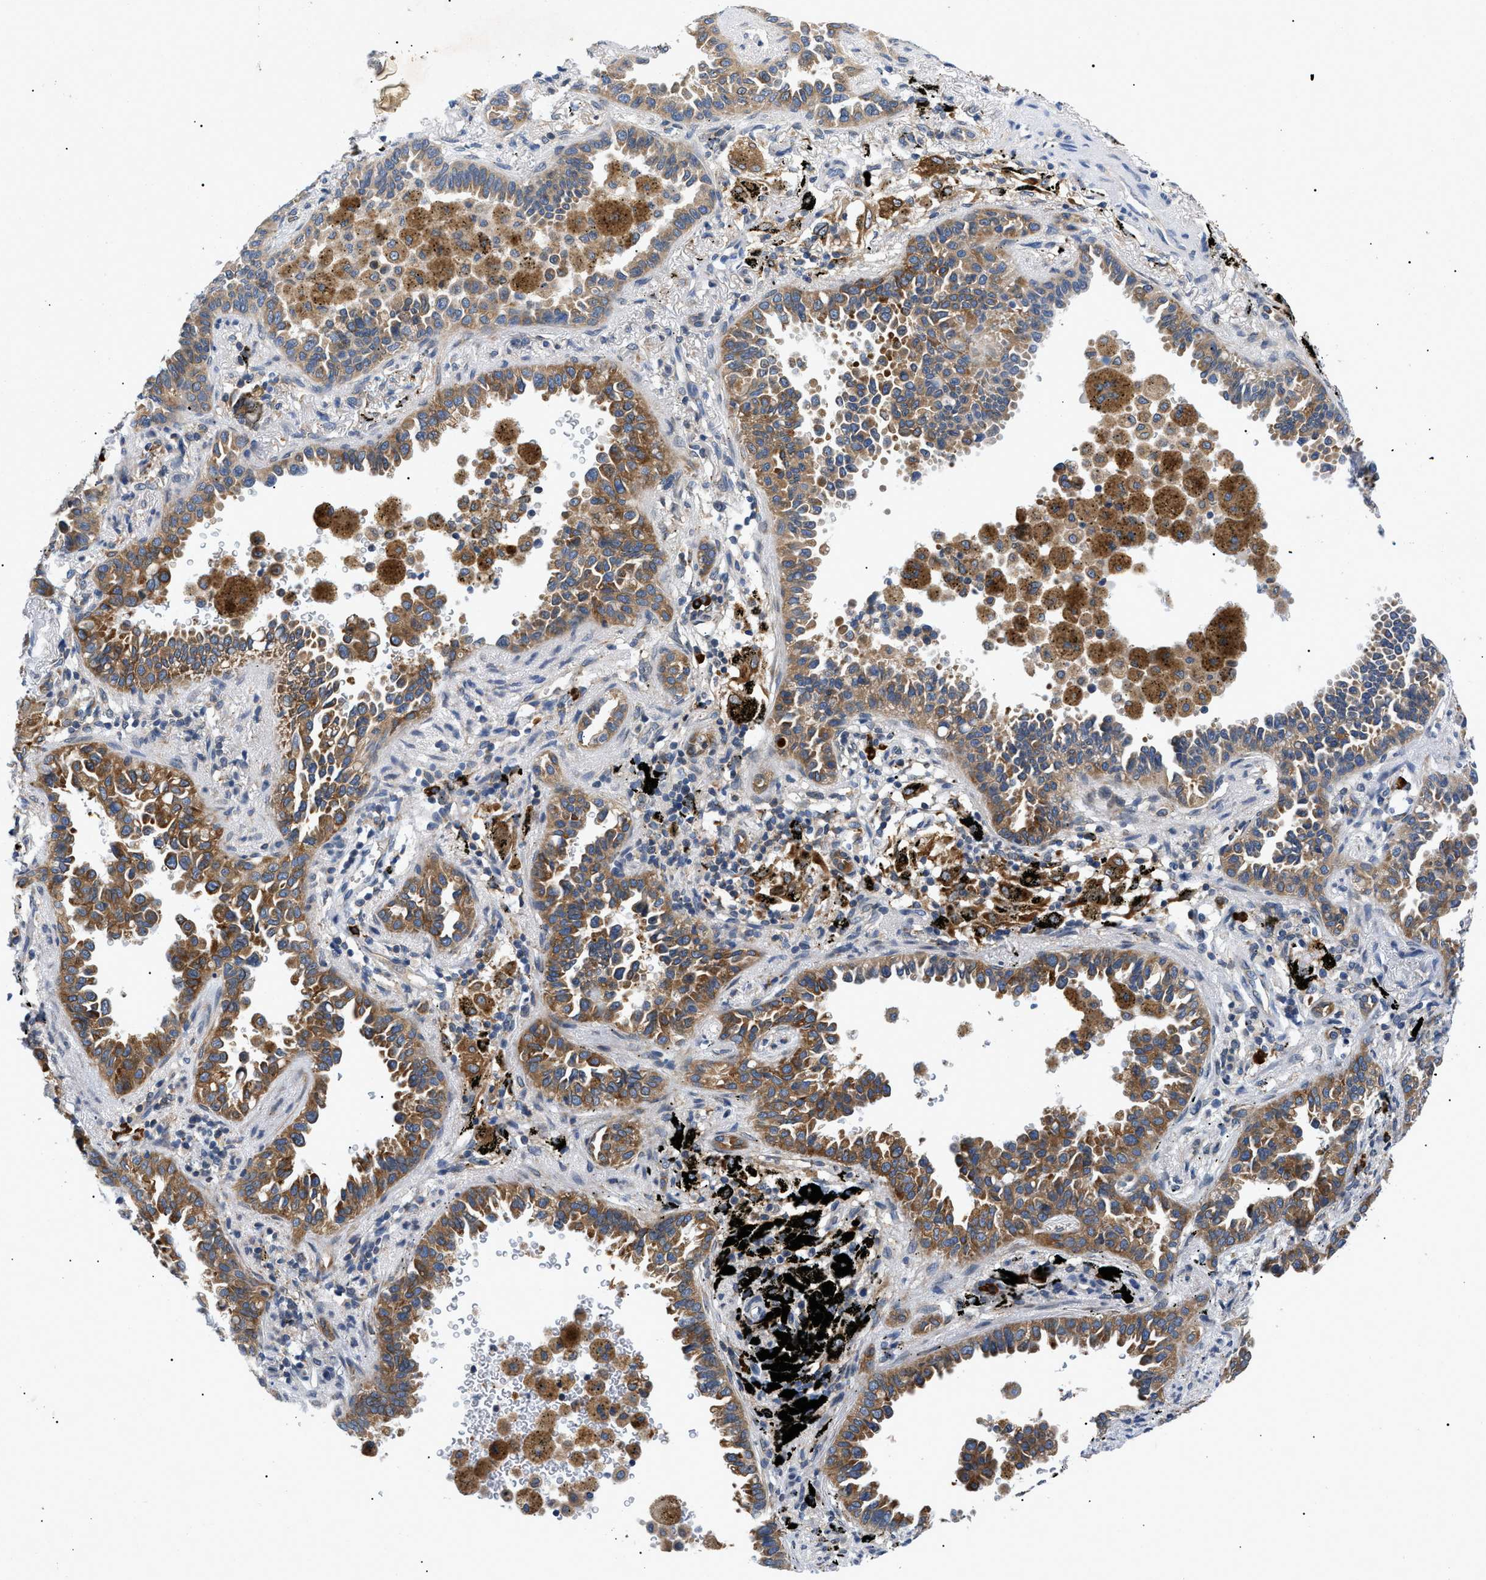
{"staining": {"intensity": "moderate", "quantity": ">75%", "location": "cytoplasmic/membranous"}, "tissue": "lung cancer", "cell_type": "Tumor cells", "image_type": "cancer", "snomed": [{"axis": "morphology", "description": "Normal tissue, NOS"}, {"axis": "morphology", "description": "Adenocarcinoma, NOS"}, {"axis": "topography", "description": "Lung"}], "caption": "IHC histopathology image of lung cancer (adenocarcinoma) stained for a protein (brown), which demonstrates medium levels of moderate cytoplasmic/membranous positivity in approximately >75% of tumor cells.", "gene": "DERL1", "patient": {"sex": "male", "age": 59}}